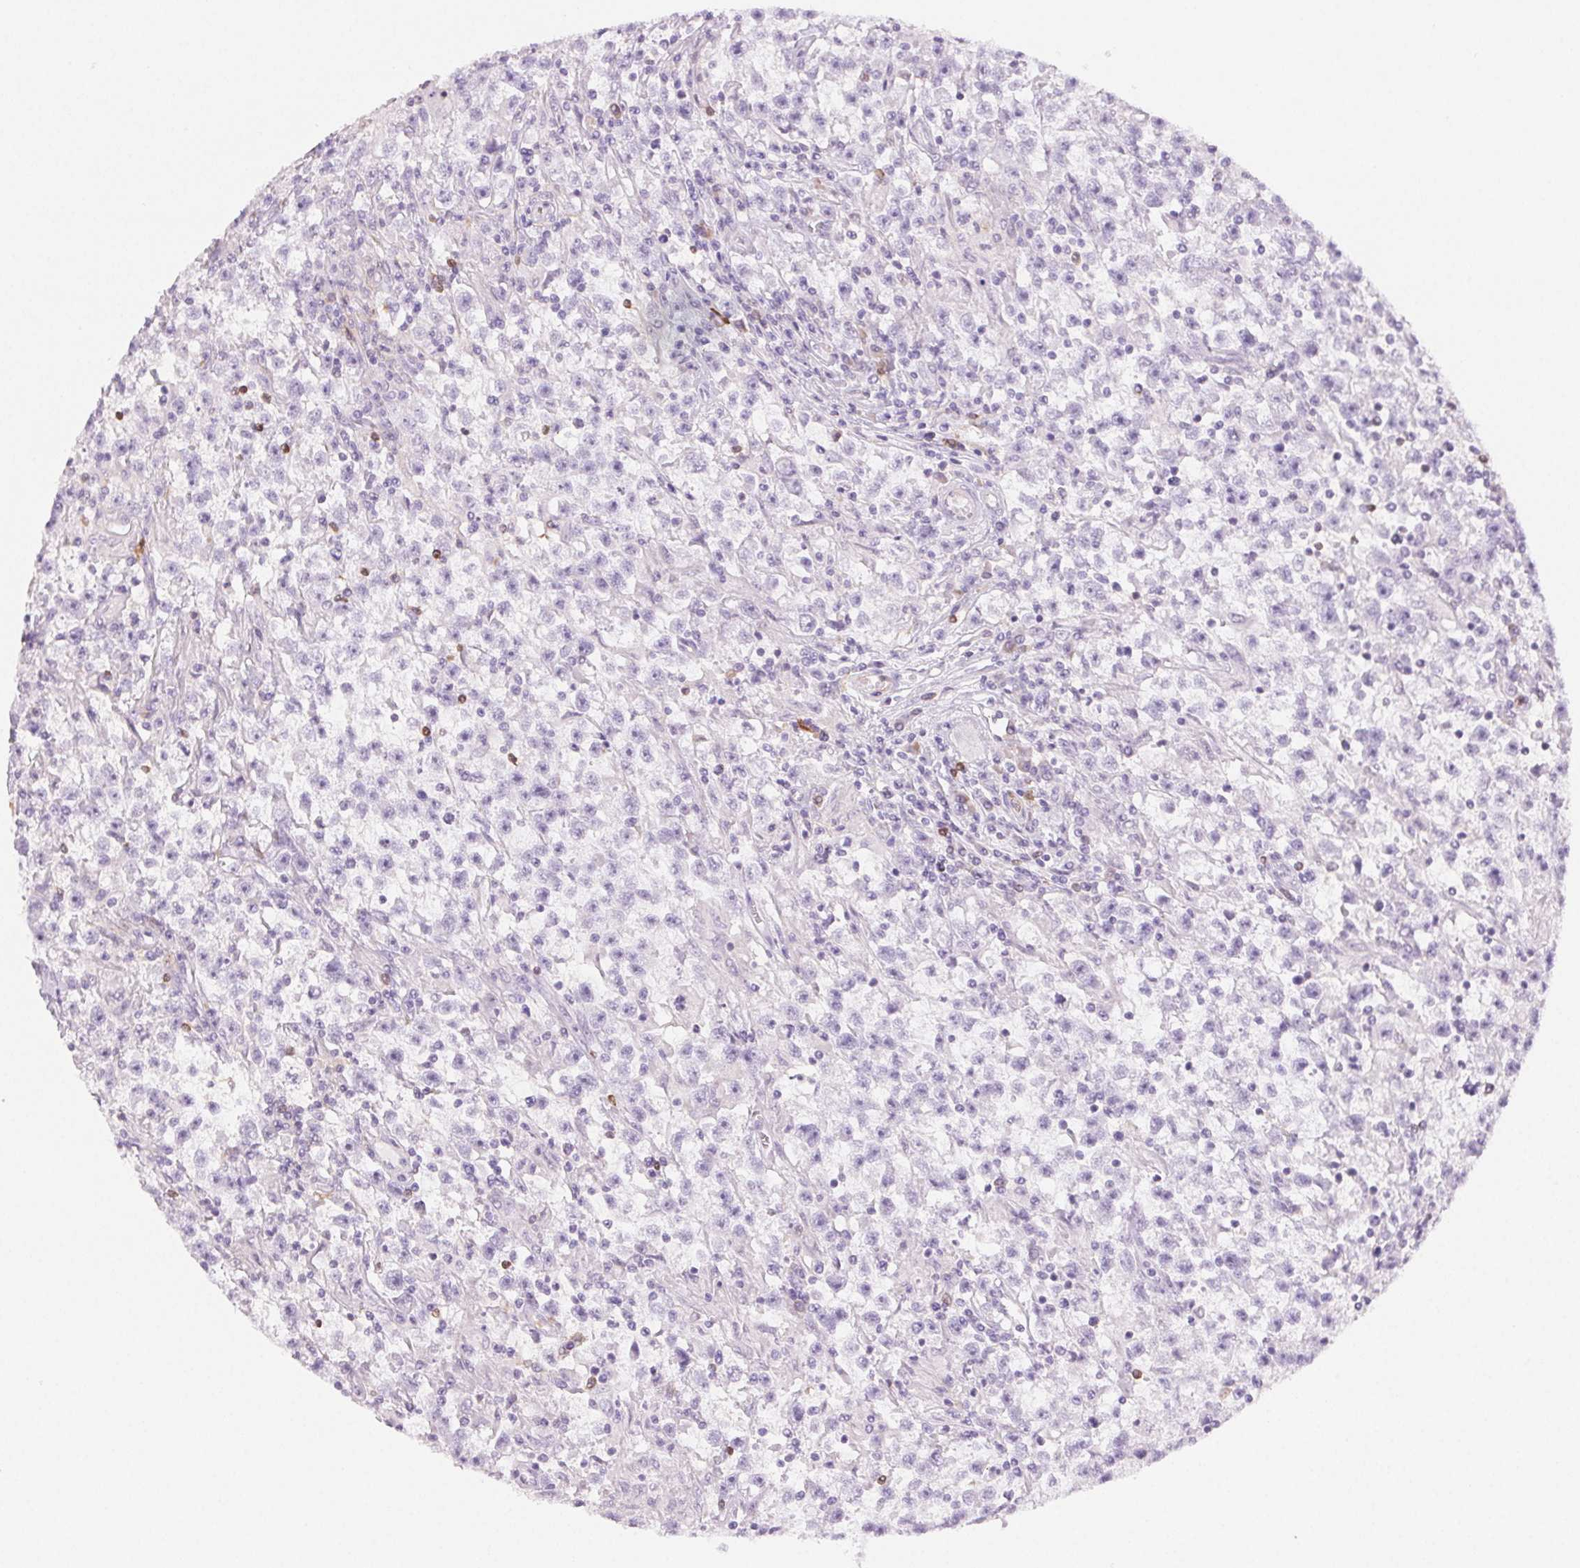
{"staining": {"intensity": "negative", "quantity": "none", "location": "none"}, "tissue": "testis cancer", "cell_type": "Tumor cells", "image_type": "cancer", "snomed": [{"axis": "morphology", "description": "Seminoma, NOS"}, {"axis": "topography", "description": "Testis"}], "caption": "IHC micrograph of testis seminoma stained for a protein (brown), which demonstrates no positivity in tumor cells. The staining is performed using DAB brown chromogen with nuclei counter-stained in using hematoxylin.", "gene": "TMEM45A", "patient": {"sex": "male", "age": 31}}